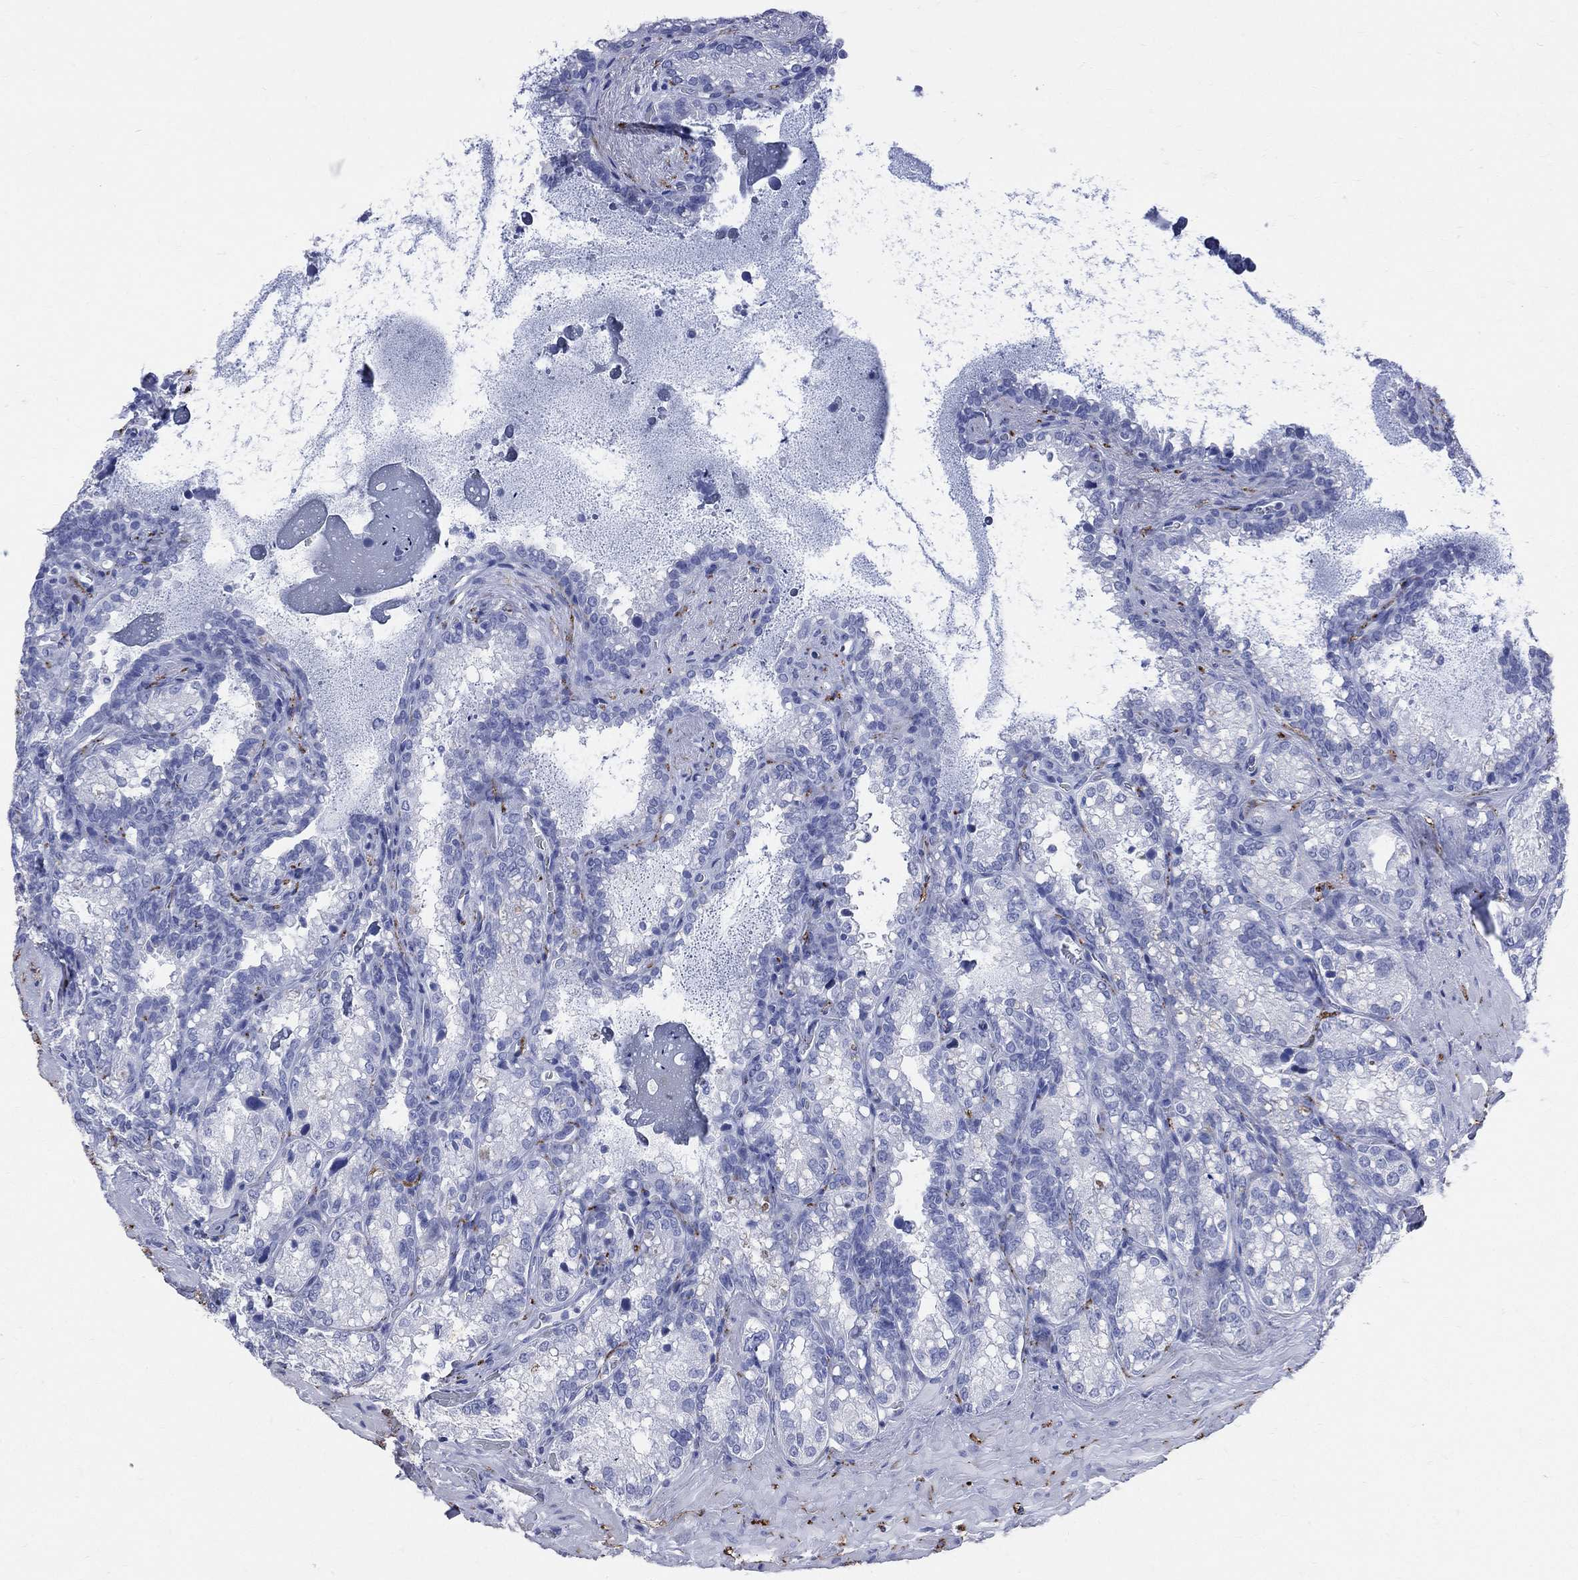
{"staining": {"intensity": "negative", "quantity": "none", "location": "none"}, "tissue": "seminal vesicle", "cell_type": "Glandular cells", "image_type": "normal", "snomed": [{"axis": "morphology", "description": "Normal tissue, NOS"}, {"axis": "topography", "description": "Seminal veicle"}], "caption": "IHC of benign human seminal vesicle reveals no positivity in glandular cells. Brightfield microscopy of immunohistochemistry (IHC) stained with DAB (brown) and hematoxylin (blue), captured at high magnification.", "gene": "SYP", "patient": {"sex": "male", "age": 68}}